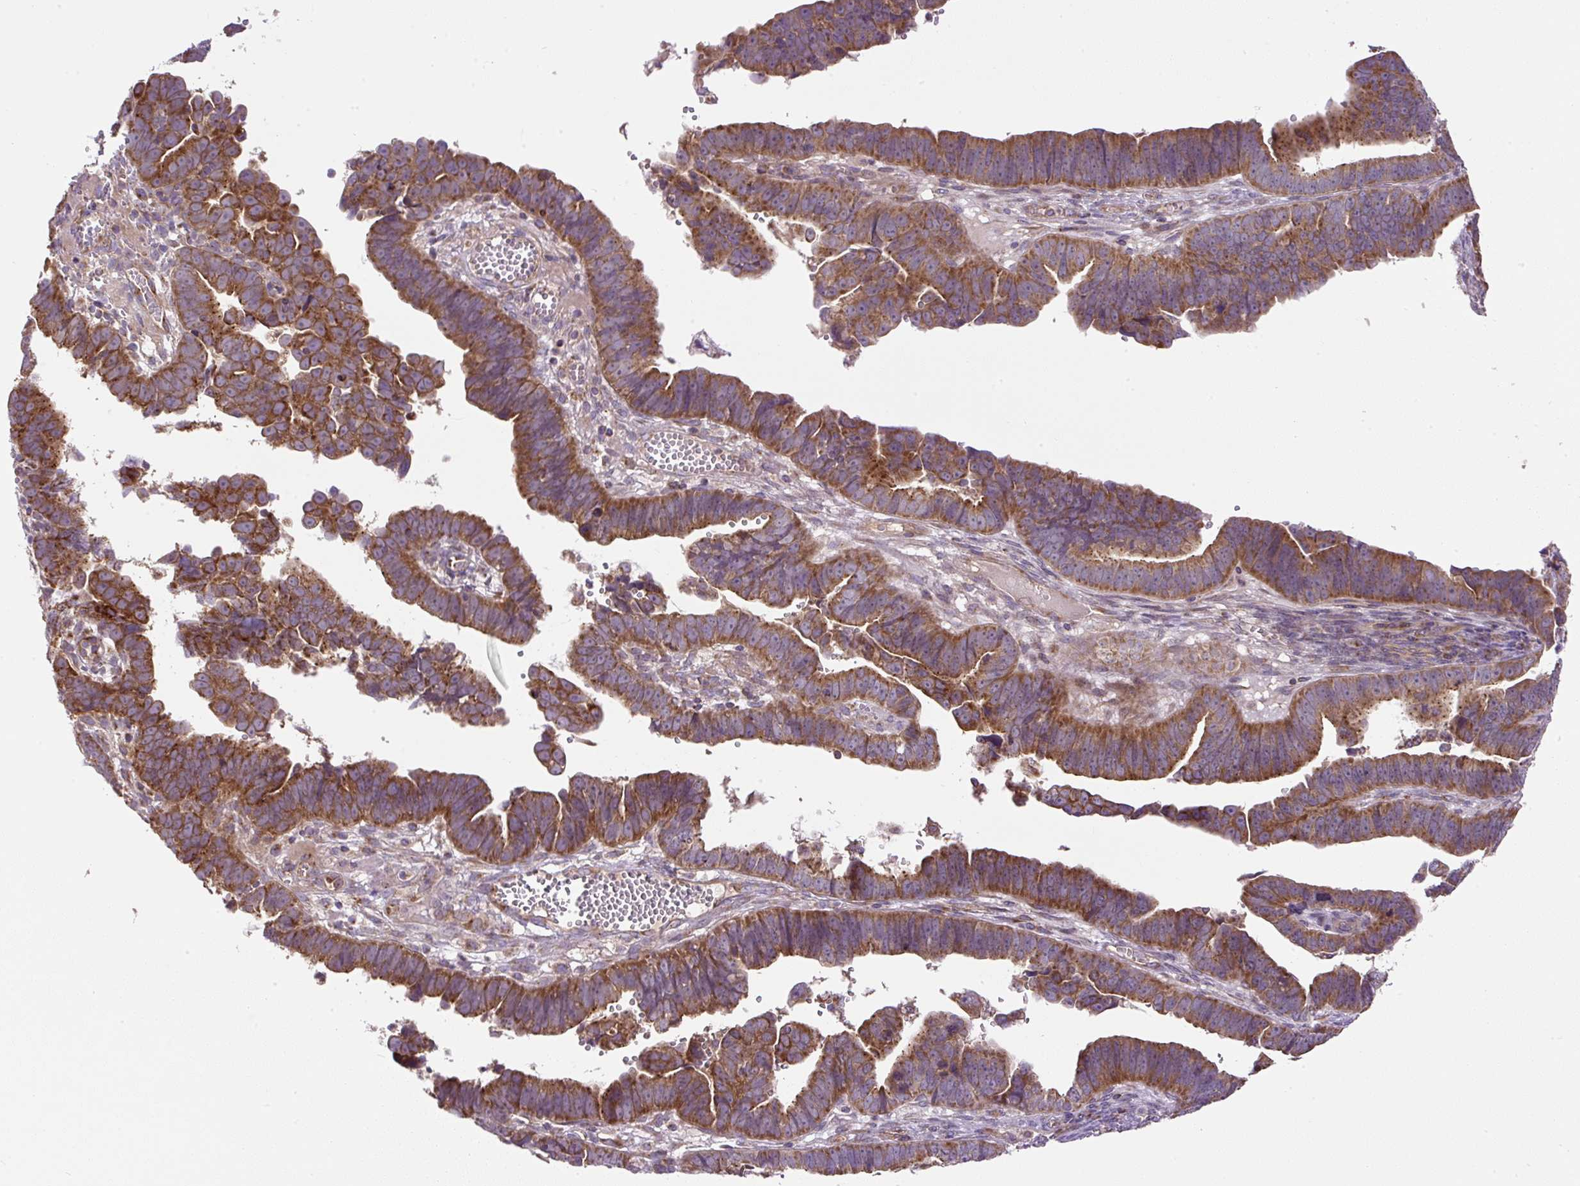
{"staining": {"intensity": "moderate", "quantity": ">75%", "location": "cytoplasmic/membranous"}, "tissue": "endometrial cancer", "cell_type": "Tumor cells", "image_type": "cancer", "snomed": [{"axis": "morphology", "description": "Adenocarcinoma, NOS"}, {"axis": "topography", "description": "Endometrium"}], "caption": "High-power microscopy captured an immunohistochemistry micrograph of endometrial adenocarcinoma, revealing moderate cytoplasmic/membranous expression in about >75% of tumor cells.", "gene": "ZNF547", "patient": {"sex": "female", "age": 75}}